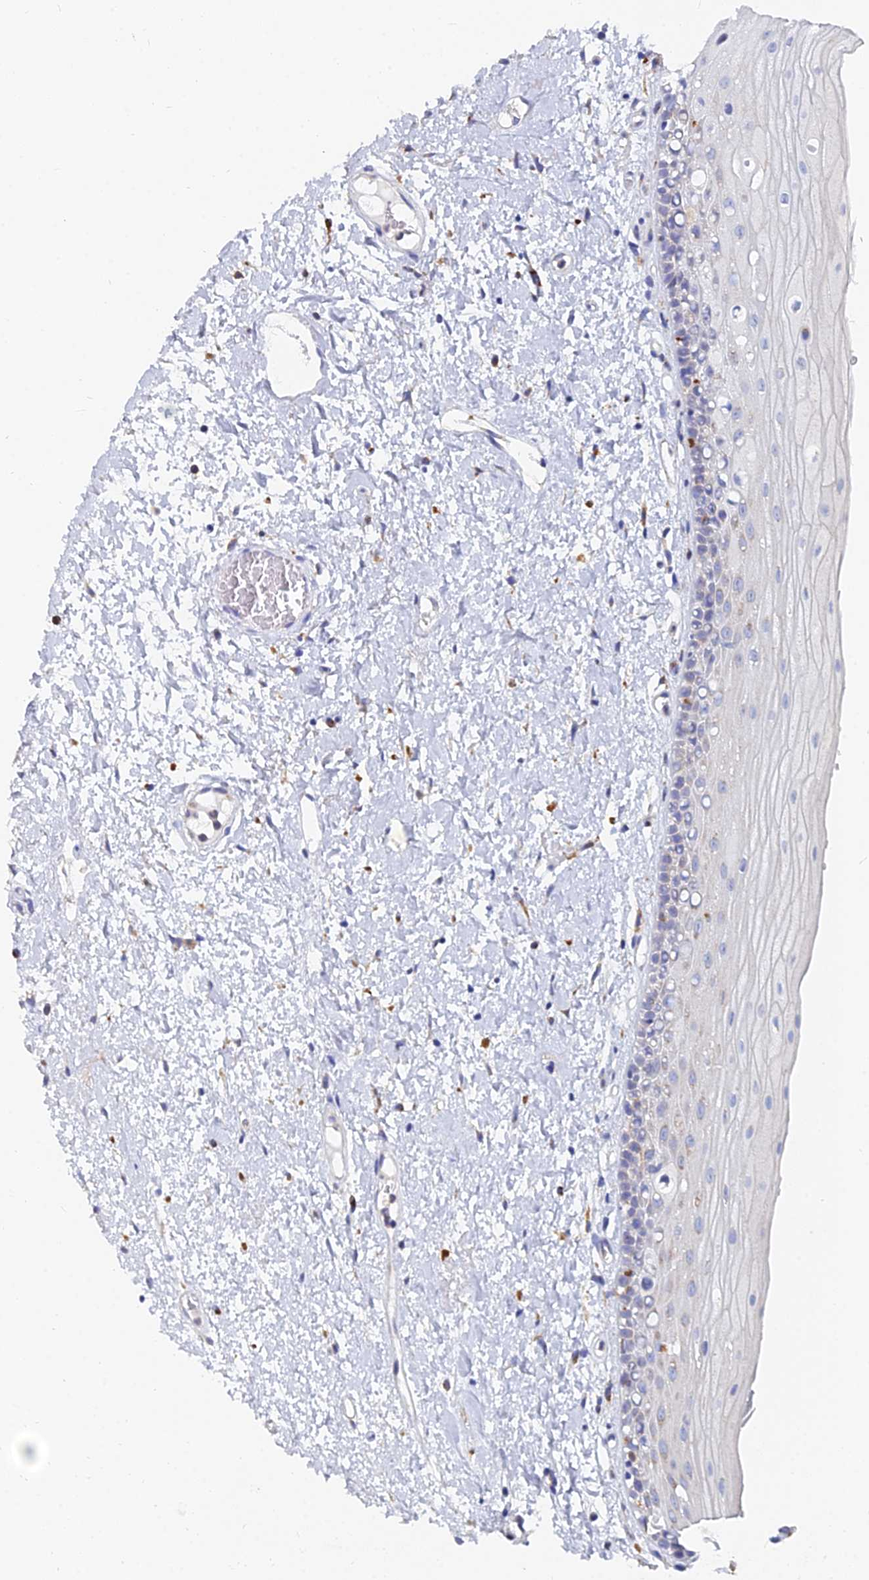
{"staining": {"intensity": "negative", "quantity": "none", "location": "none"}, "tissue": "oral mucosa", "cell_type": "Squamous epithelial cells", "image_type": "normal", "snomed": [{"axis": "morphology", "description": "Normal tissue, NOS"}, {"axis": "topography", "description": "Oral tissue"}], "caption": "Micrograph shows no protein staining in squamous epithelial cells of unremarkable oral mucosa.", "gene": "SPNS1", "patient": {"sex": "female", "age": 76}}